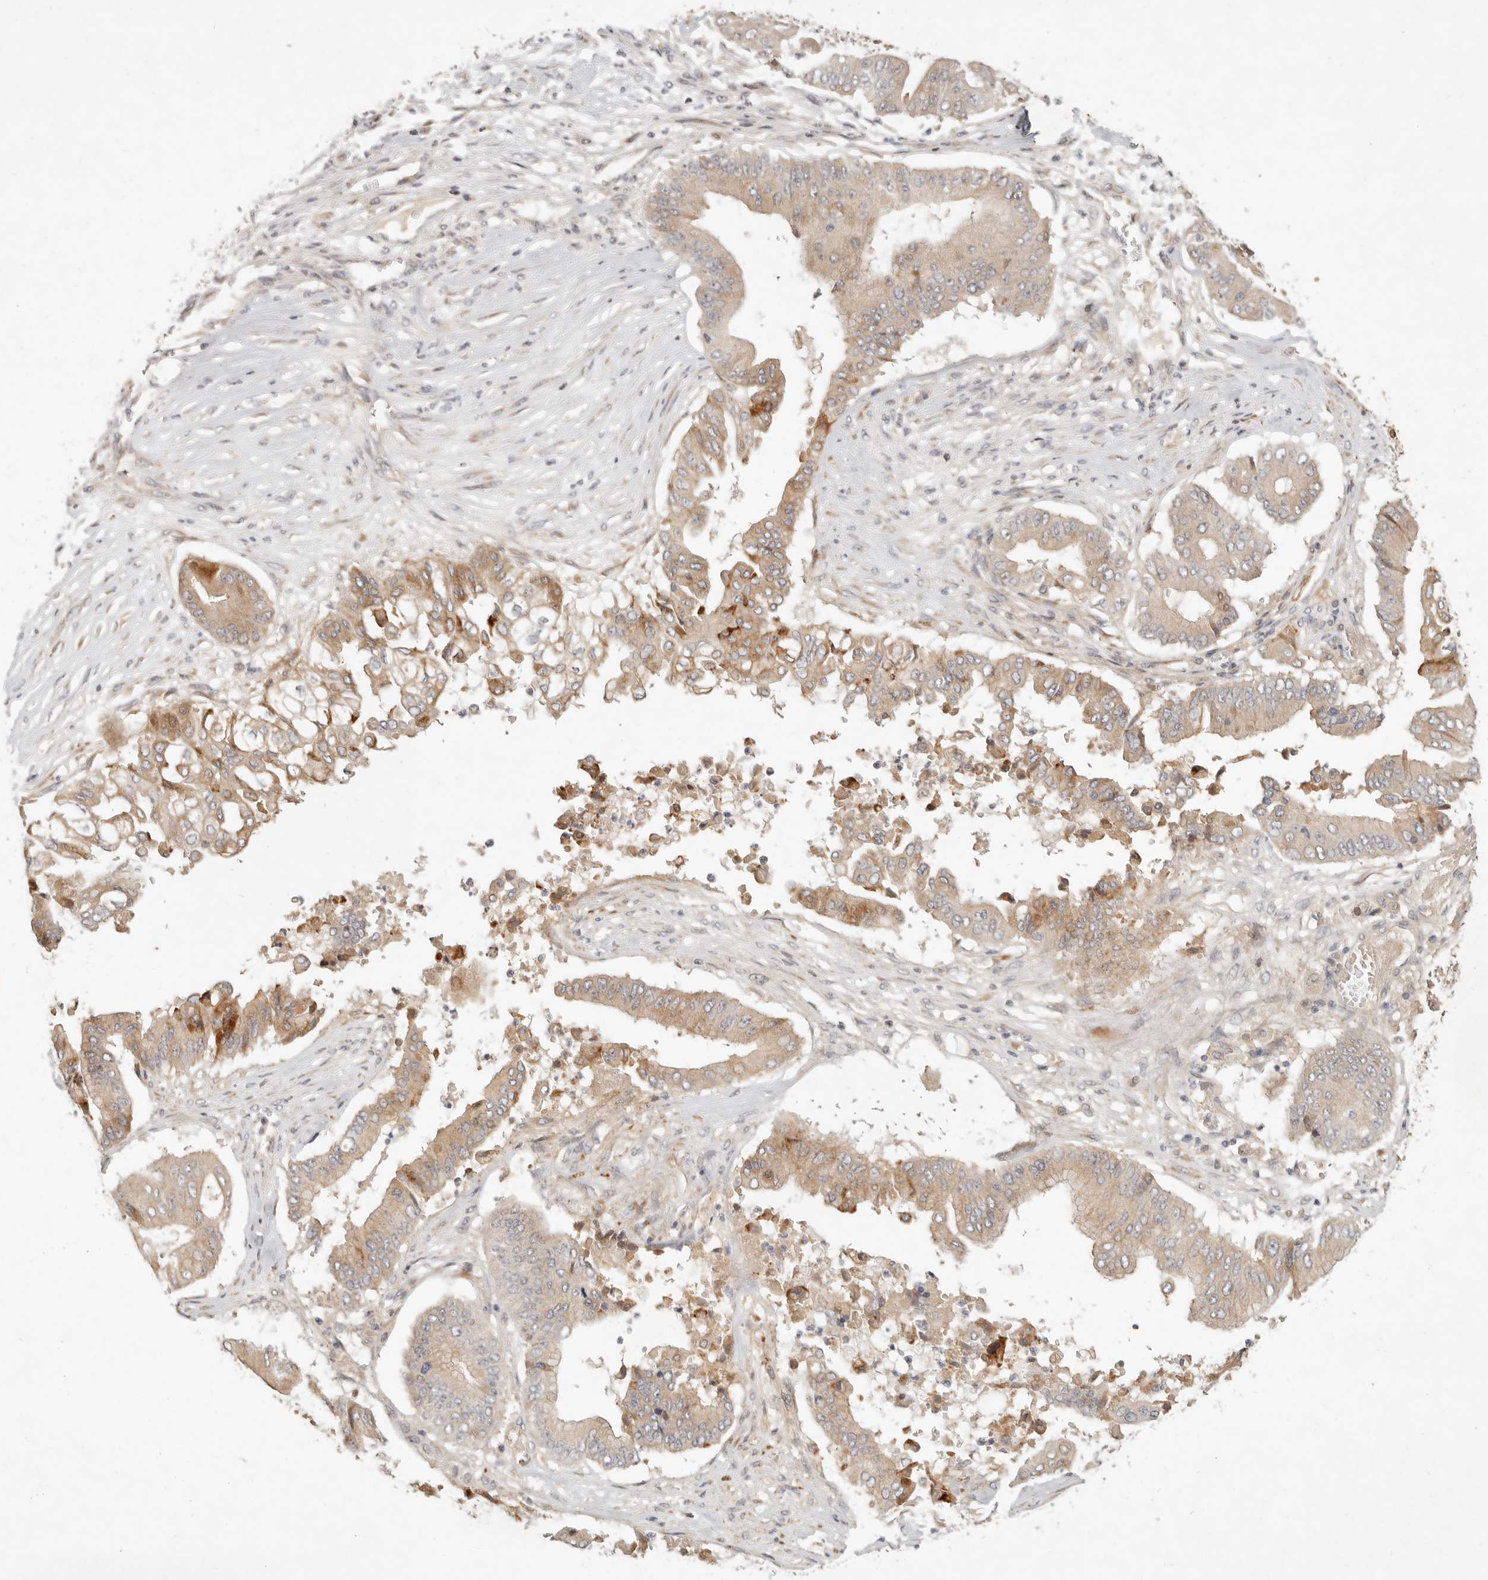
{"staining": {"intensity": "weak", "quantity": ">75%", "location": "cytoplasmic/membranous"}, "tissue": "pancreatic cancer", "cell_type": "Tumor cells", "image_type": "cancer", "snomed": [{"axis": "morphology", "description": "Adenocarcinoma, NOS"}, {"axis": "topography", "description": "Pancreas"}], "caption": "Brown immunohistochemical staining in human pancreatic adenocarcinoma reveals weak cytoplasmic/membranous positivity in about >75% of tumor cells.", "gene": "UBXN11", "patient": {"sex": "female", "age": 77}}